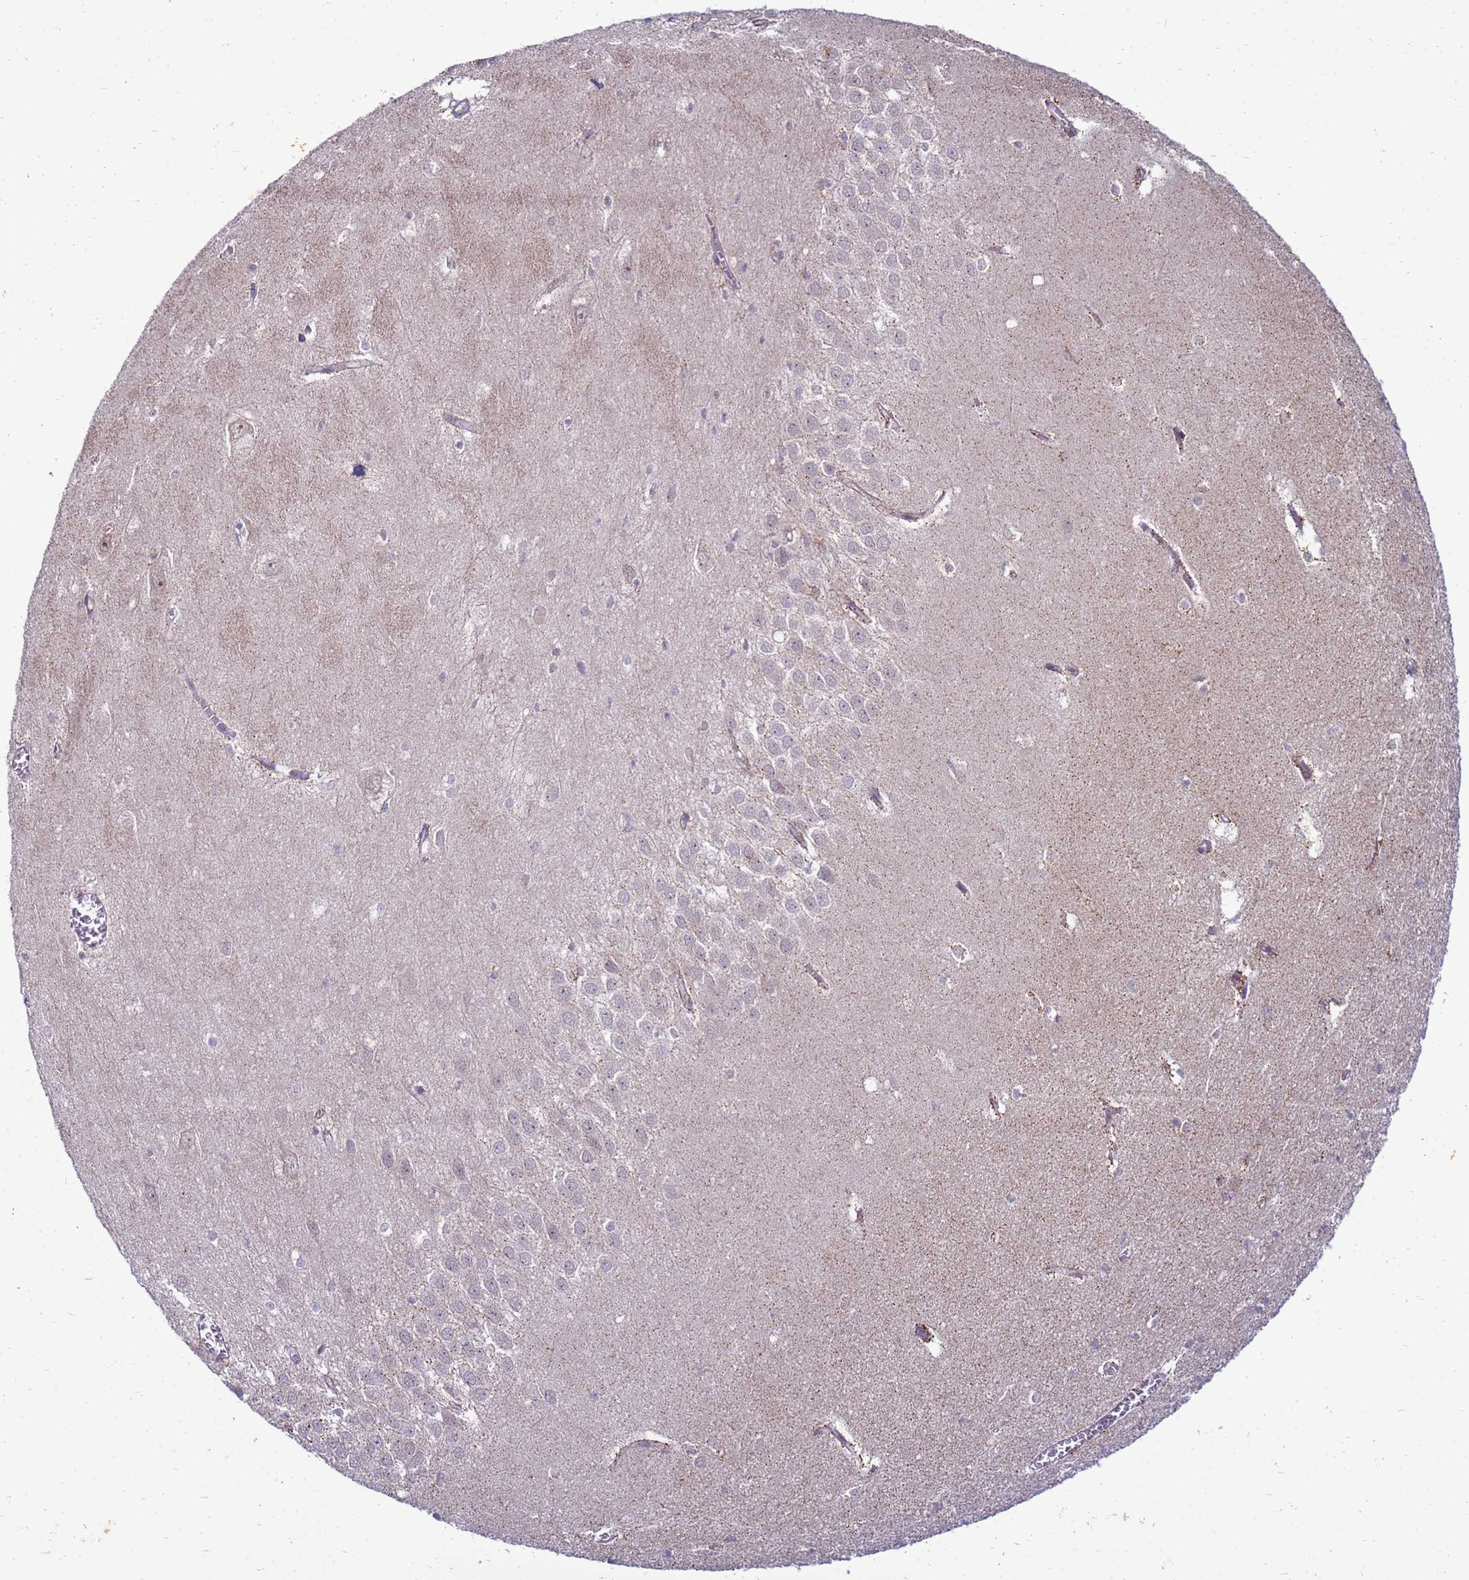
{"staining": {"intensity": "weak", "quantity": "<25%", "location": "cytoplasmic/membranous"}, "tissue": "hippocampus", "cell_type": "Glial cells", "image_type": "normal", "snomed": [{"axis": "morphology", "description": "Normal tissue, NOS"}, {"axis": "topography", "description": "Hippocampus"}], "caption": "Glial cells show no significant staining in normal hippocampus.", "gene": "C12orf43", "patient": {"sex": "female", "age": 64}}